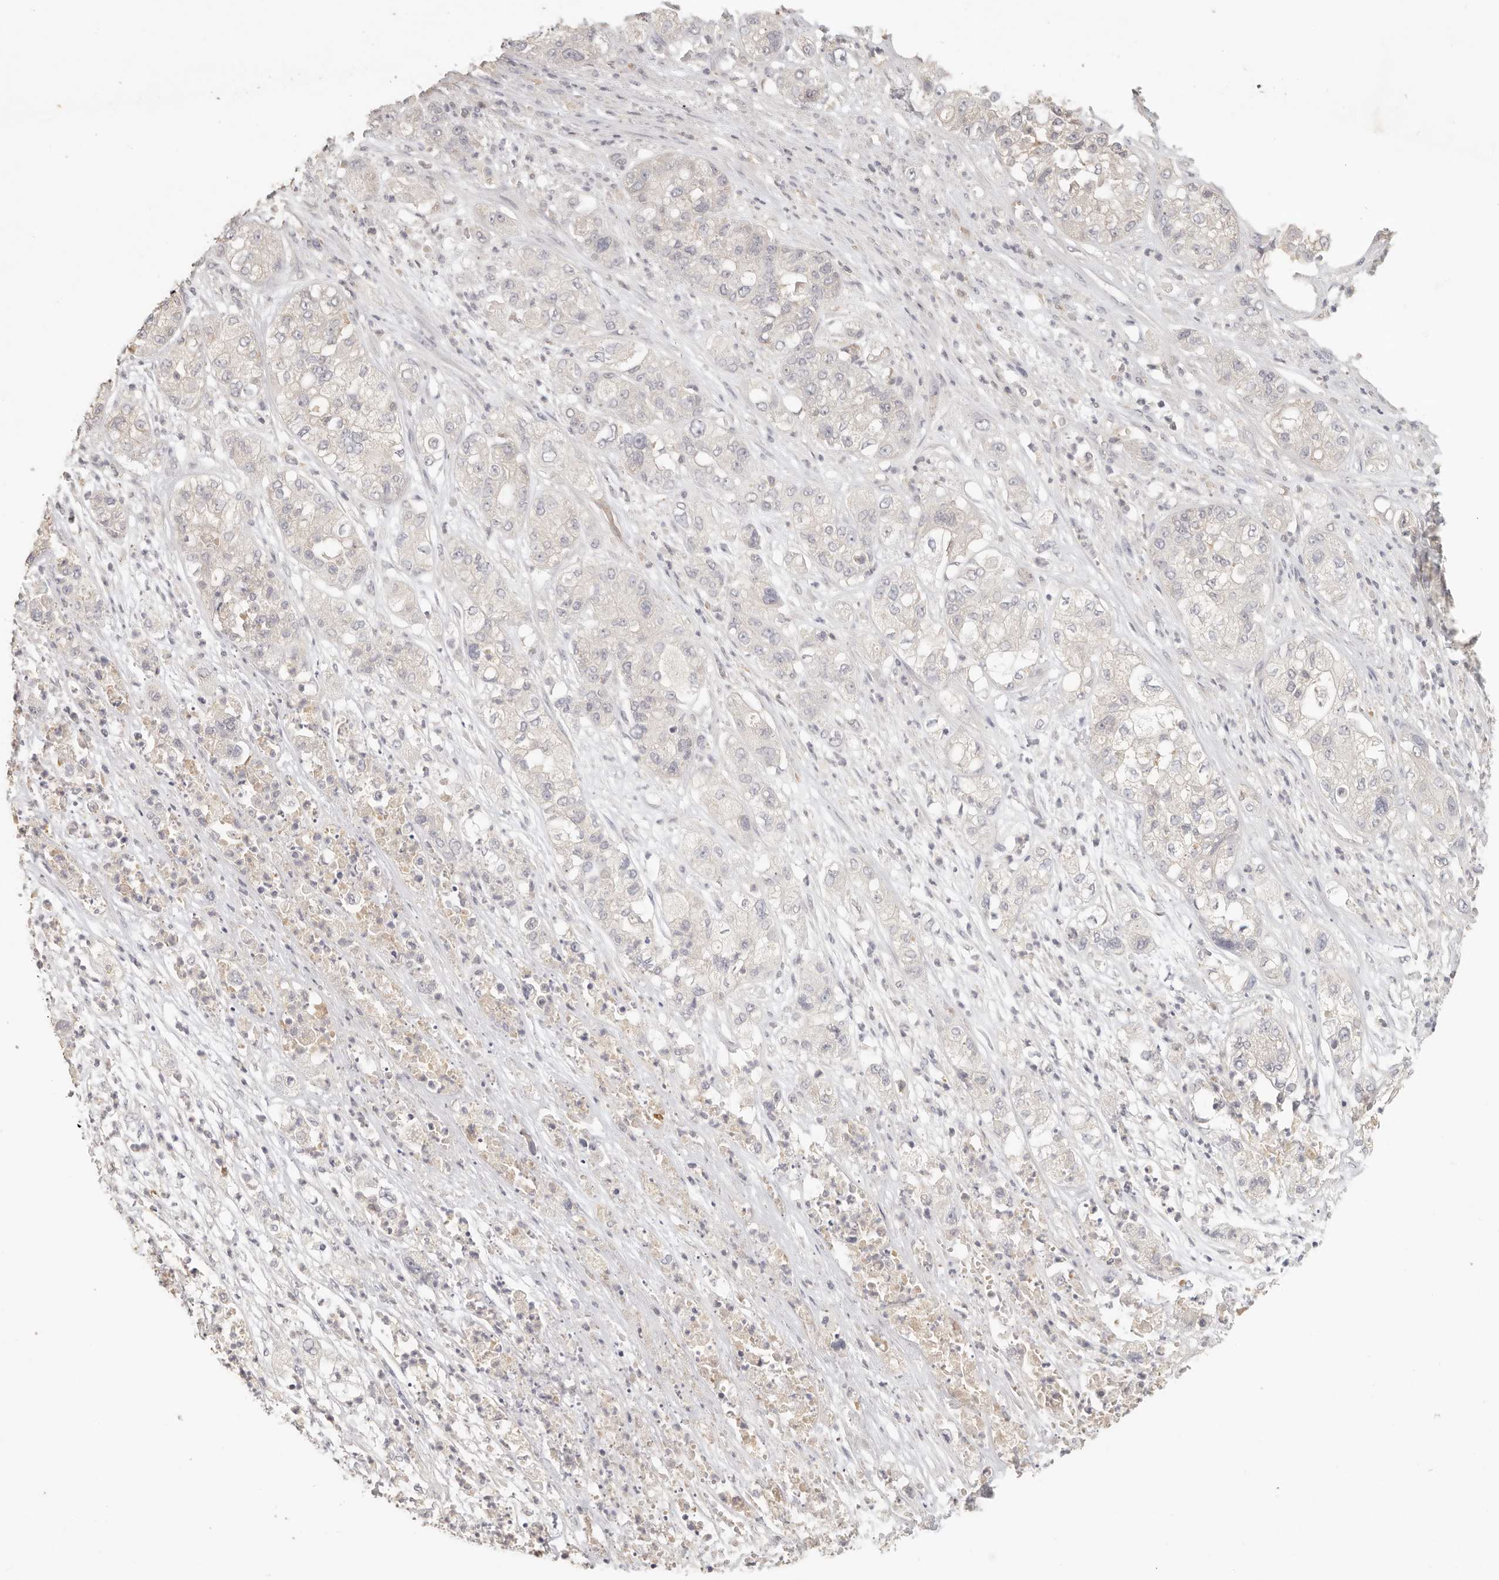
{"staining": {"intensity": "negative", "quantity": "none", "location": "none"}, "tissue": "pancreatic cancer", "cell_type": "Tumor cells", "image_type": "cancer", "snomed": [{"axis": "morphology", "description": "Adenocarcinoma, NOS"}, {"axis": "topography", "description": "Pancreas"}], "caption": "This is an immunohistochemistry (IHC) micrograph of human adenocarcinoma (pancreatic). There is no staining in tumor cells.", "gene": "CSK", "patient": {"sex": "female", "age": 78}}